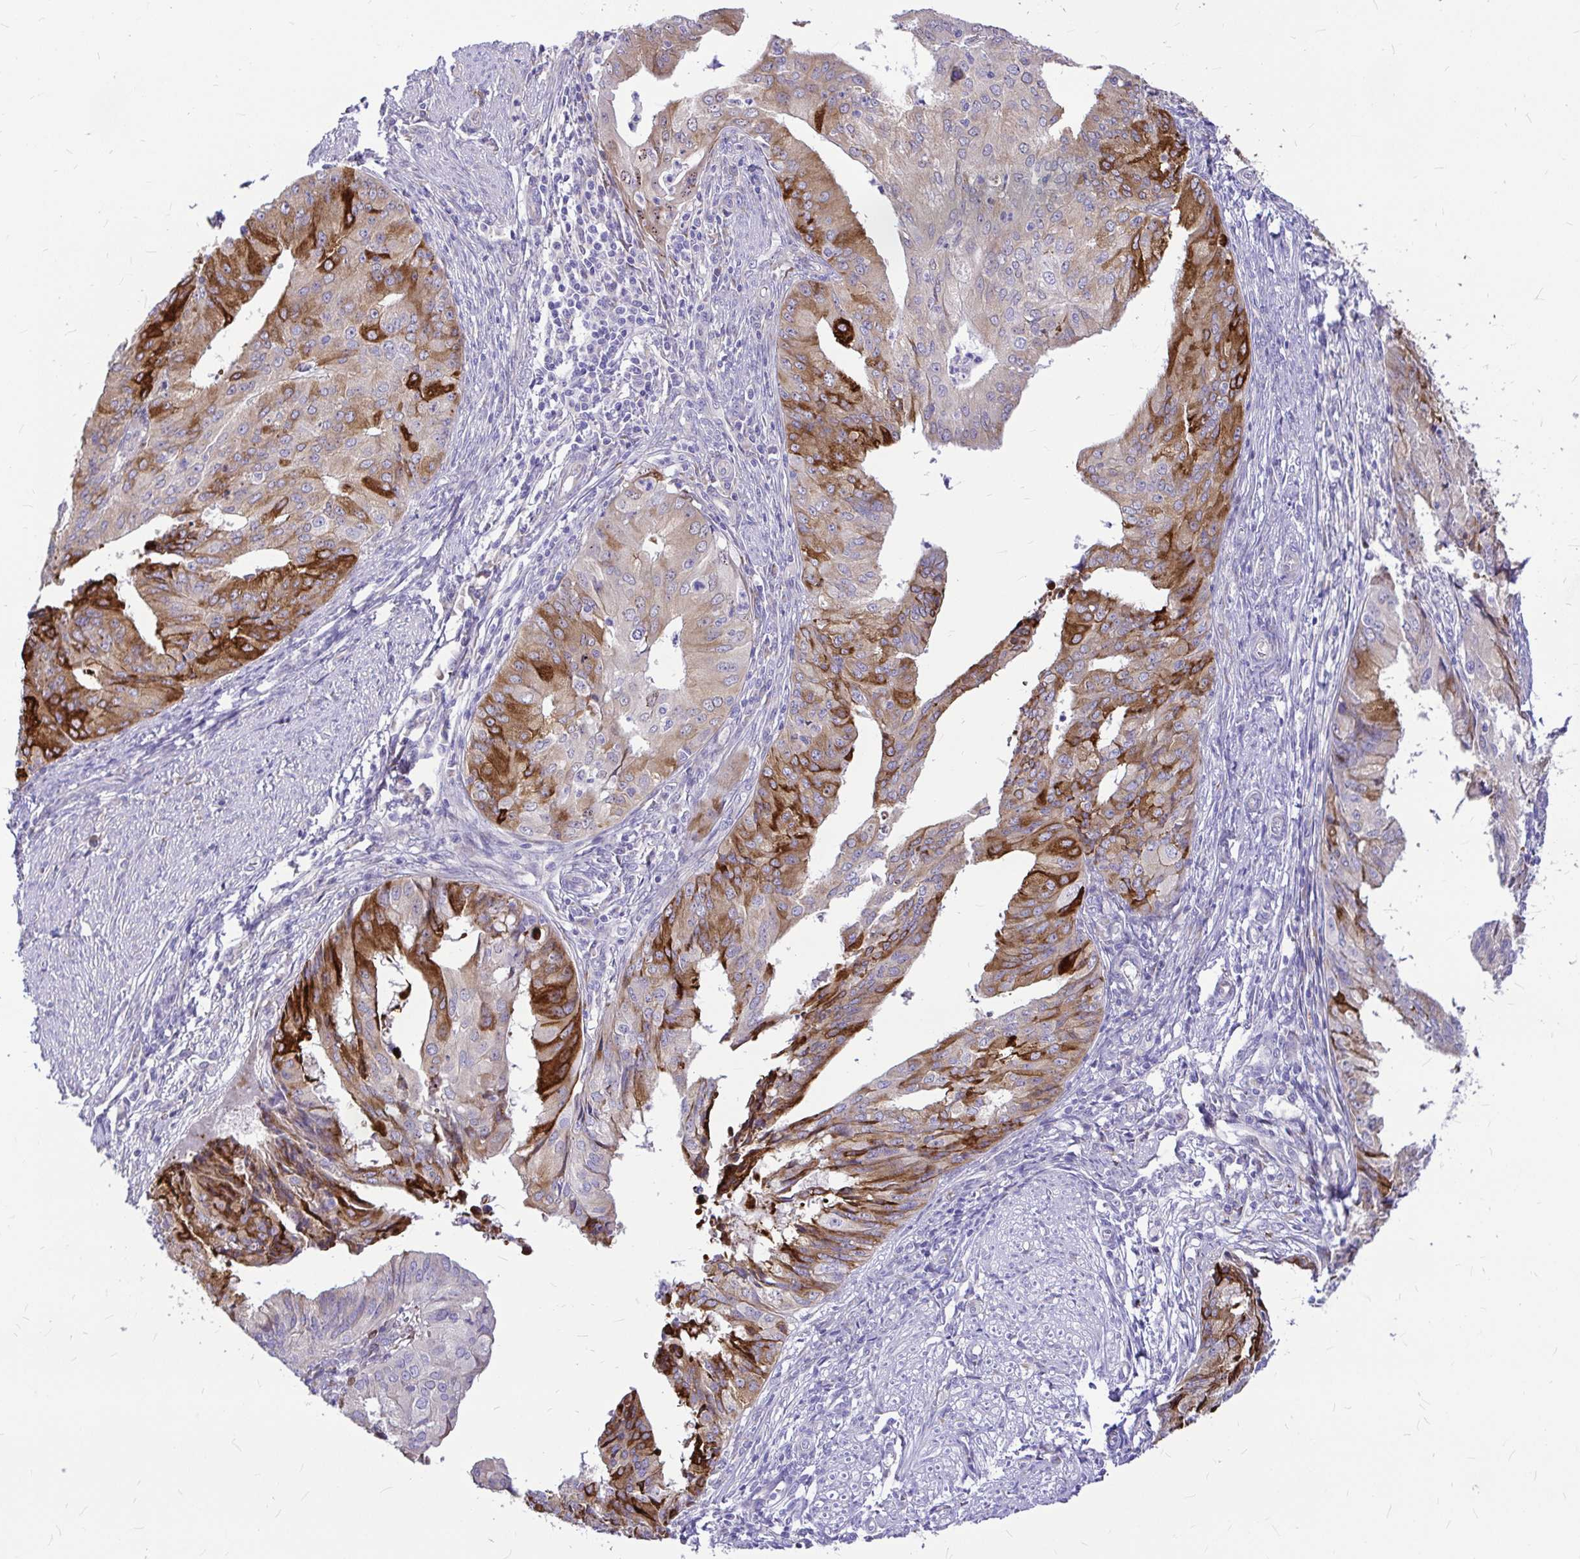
{"staining": {"intensity": "strong", "quantity": "25%-75%", "location": "cytoplasmic/membranous"}, "tissue": "endometrial cancer", "cell_type": "Tumor cells", "image_type": "cancer", "snomed": [{"axis": "morphology", "description": "Adenocarcinoma, NOS"}, {"axis": "topography", "description": "Endometrium"}], "caption": "Immunohistochemical staining of human adenocarcinoma (endometrial) demonstrates high levels of strong cytoplasmic/membranous expression in approximately 25%-75% of tumor cells.", "gene": "GABBR2", "patient": {"sex": "female", "age": 50}}